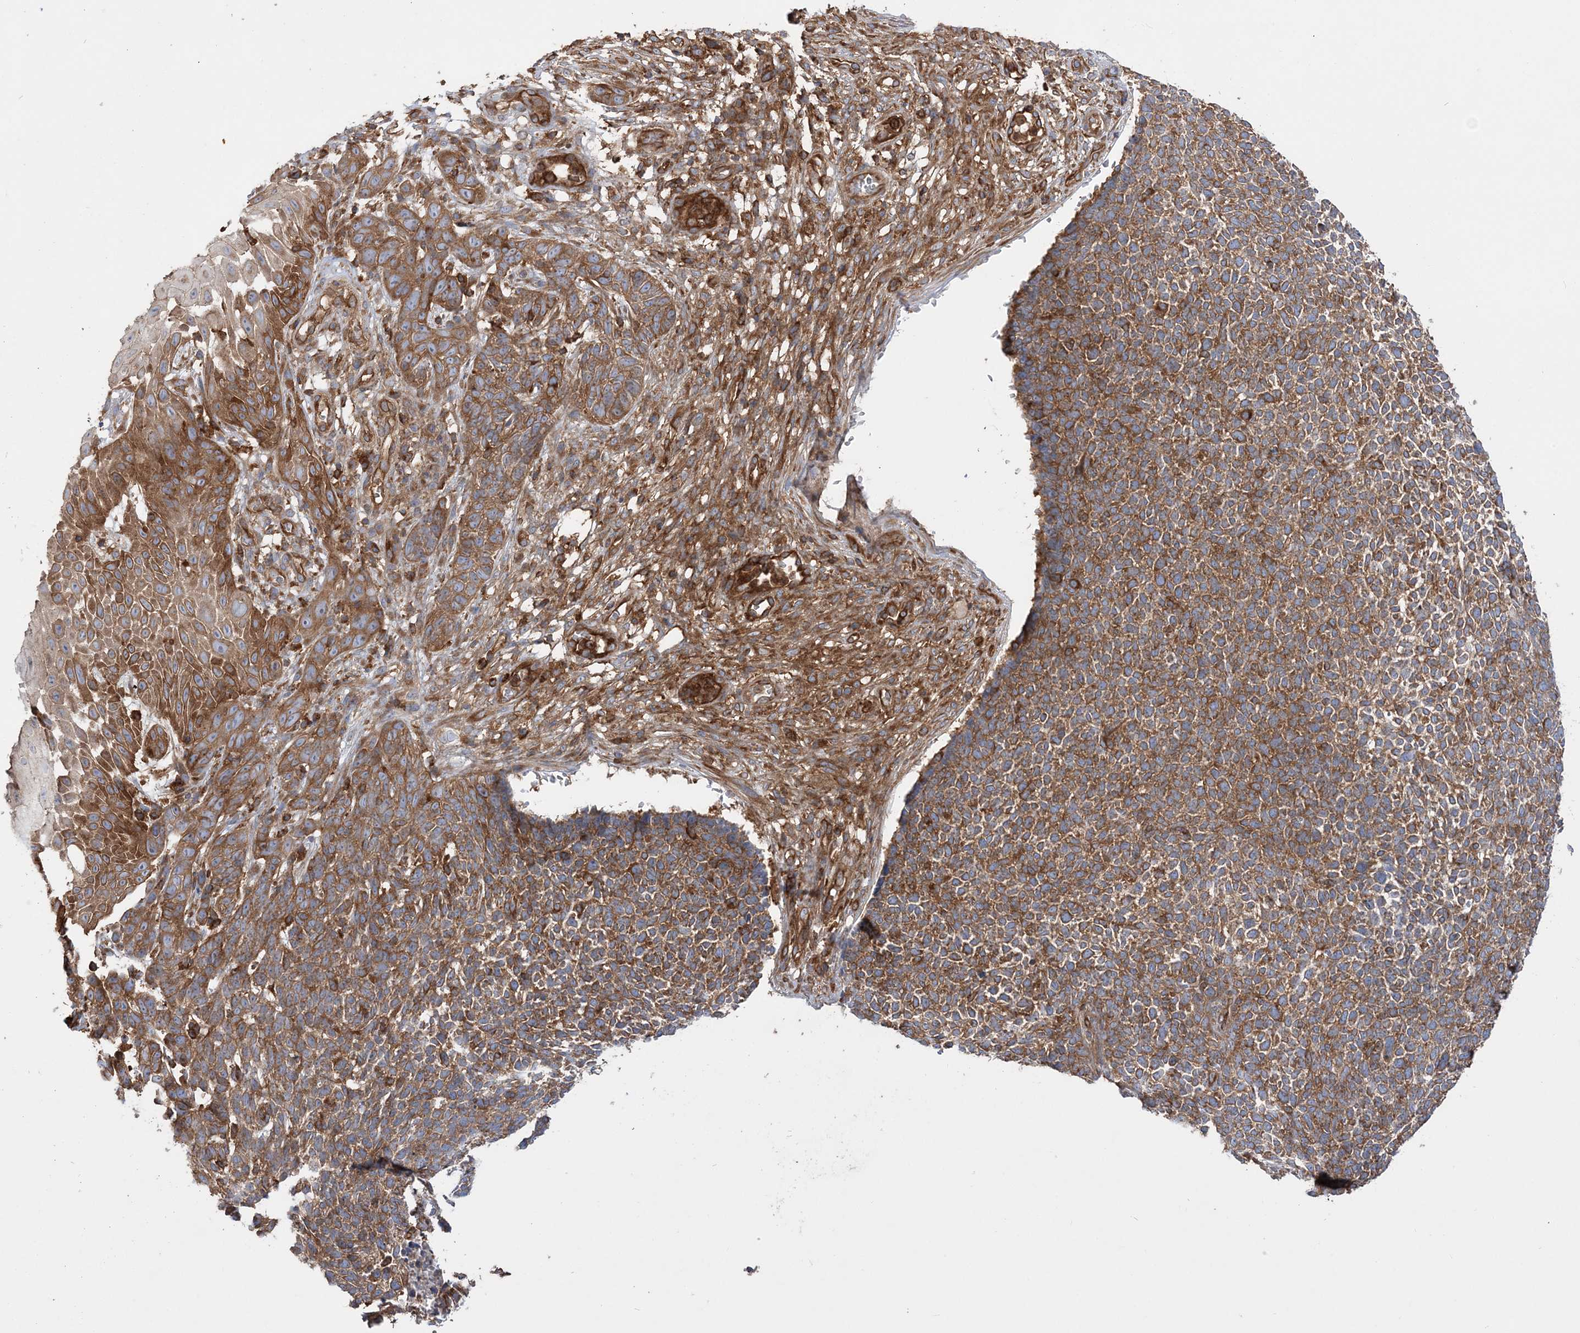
{"staining": {"intensity": "moderate", "quantity": ">75%", "location": "cytoplasmic/membranous"}, "tissue": "skin cancer", "cell_type": "Tumor cells", "image_type": "cancer", "snomed": [{"axis": "morphology", "description": "Basal cell carcinoma"}, {"axis": "topography", "description": "Skin"}], "caption": "Human skin cancer stained for a protein (brown) reveals moderate cytoplasmic/membranous positive staining in about >75% of tumor cells.", "gene": "TBC1D5", "patient": {"sex": "female", "age": 84}}